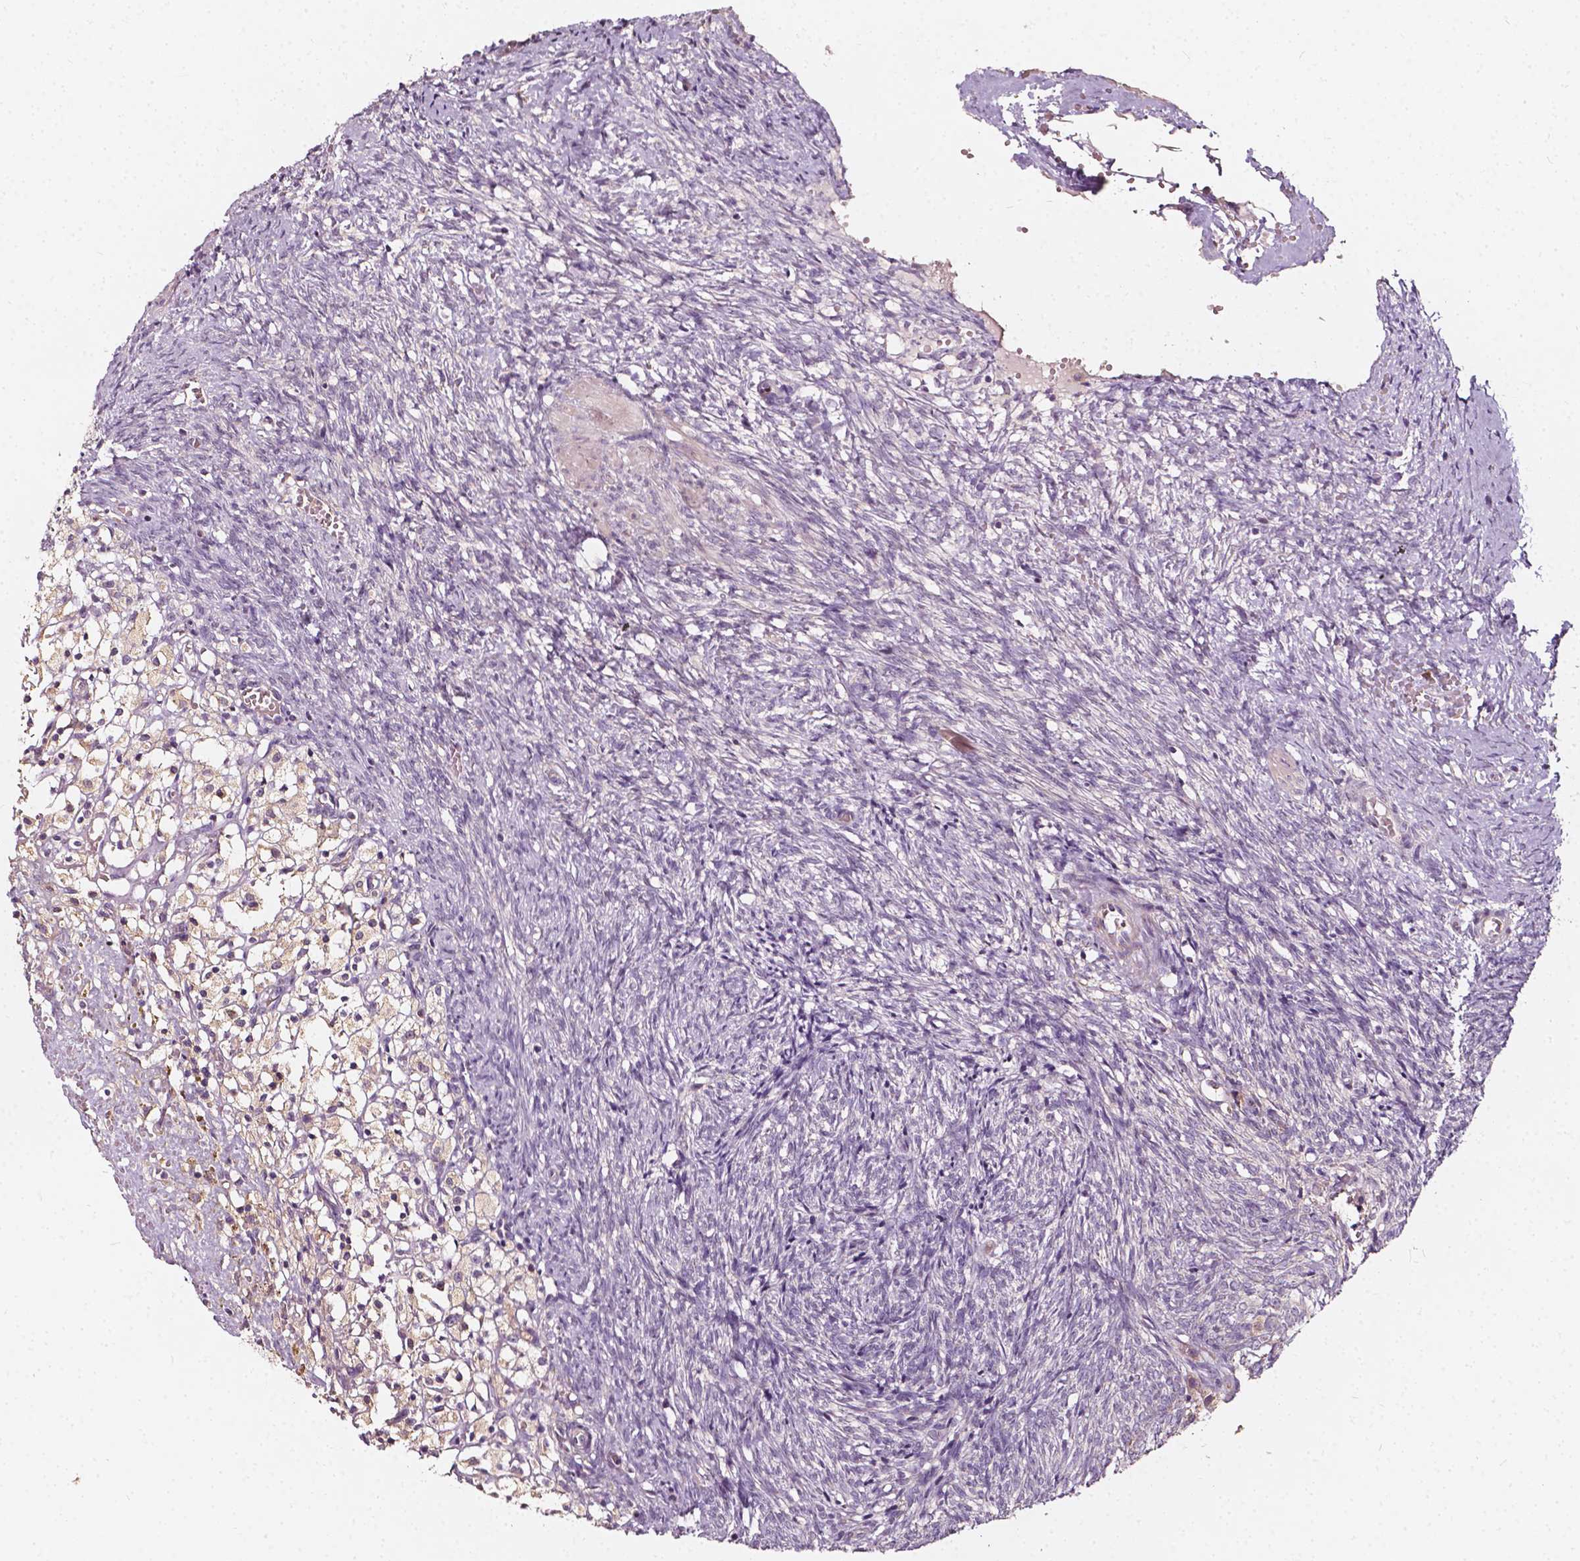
{"staining": {"intensity": "negative", "quantity": "none", "location": "none"}, "tissue": "ovary", "cell_type": "Follicle cells", "image_type": "normal", "snomed": [{"axis": "morphology", "description": "Normal tissue, NOS"}, {"axis": "topography", "description": "Ovary"}], "caption": "Micrograph shows no significant protein positivity in follicle cells of benign ovary. Brightfield microscopy of IHC stained with DAB (3,3'-diaminobenzidine) (brown) and hematoxylin (blue), captured at high magnification.", "gene": "NPC1L1", "patient": {"sex": "female", "age": 46}}